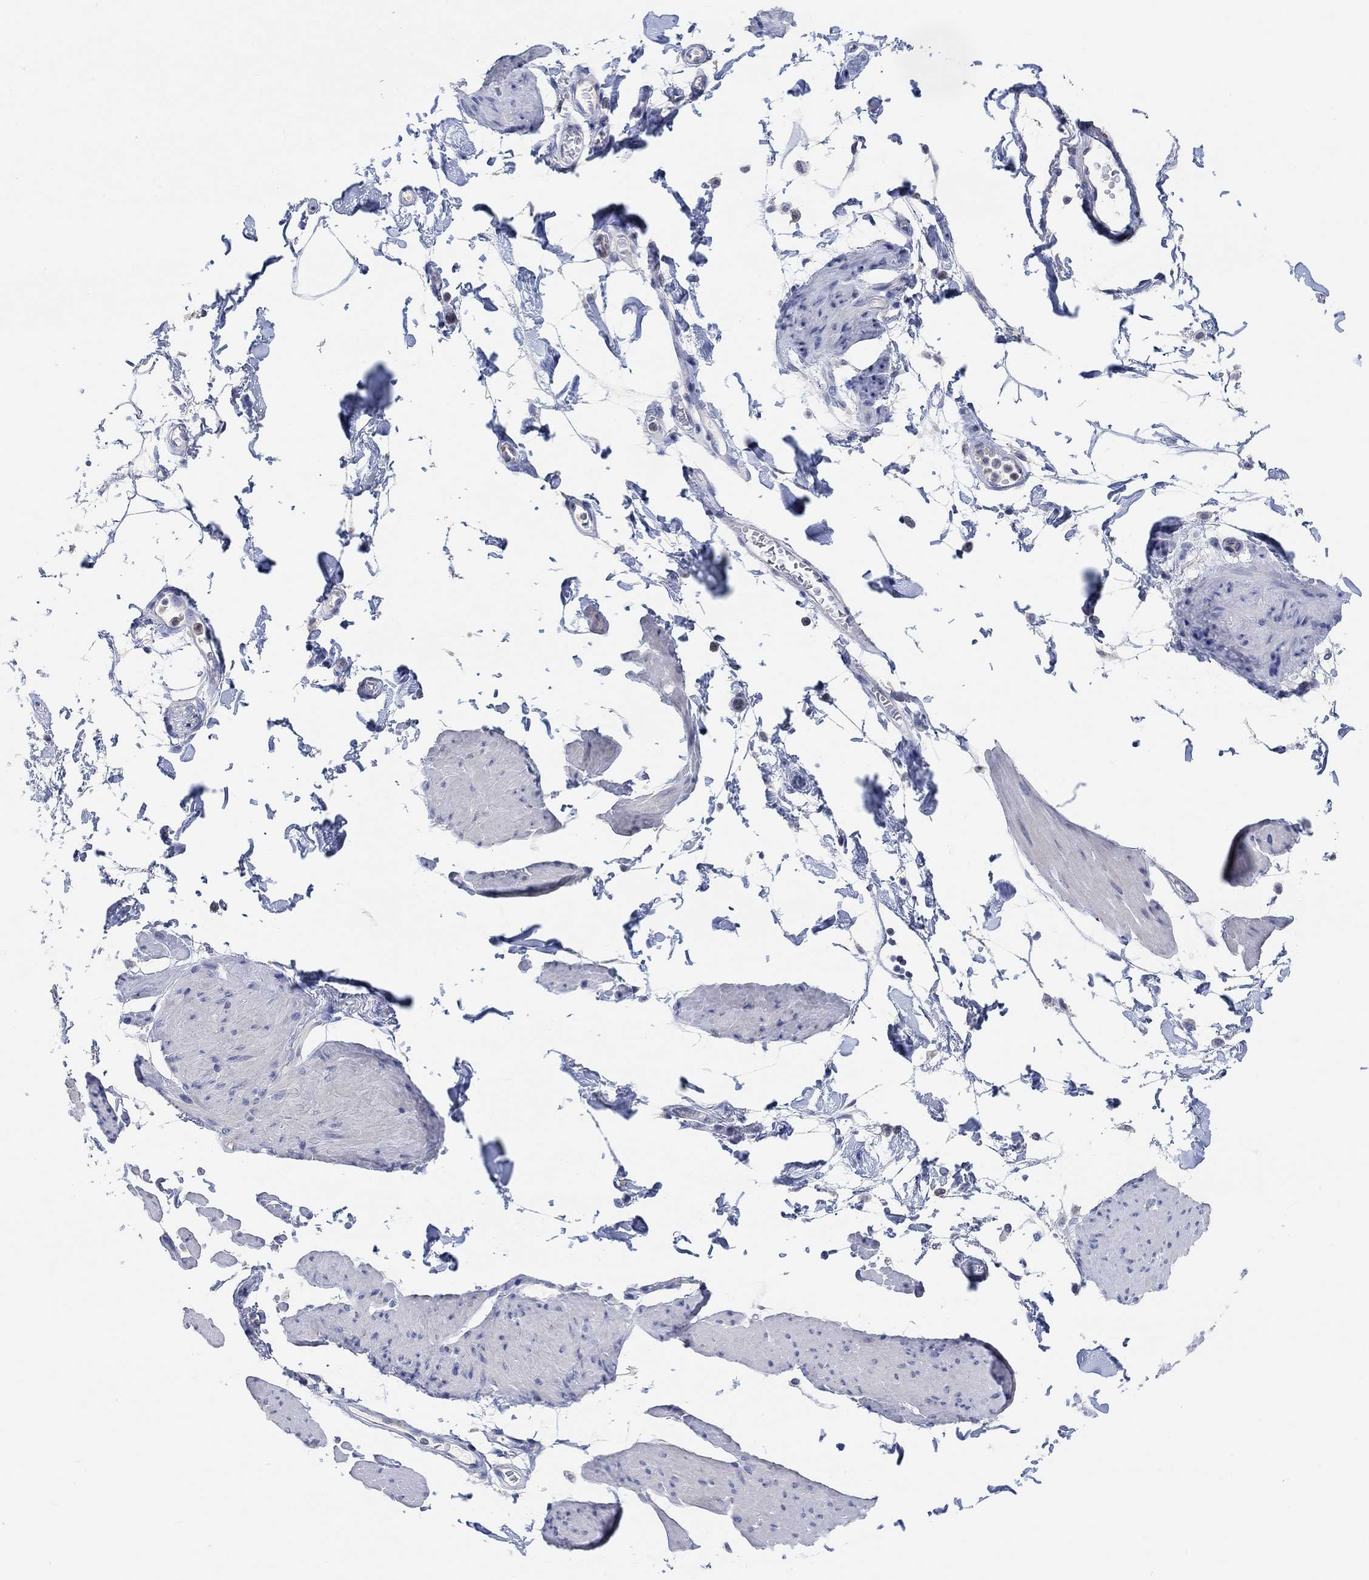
{"staining": {"intensity": "negative", "quantity": "none", "location": "none"}, "tissue": "smooth muscle", "cell_type": "Smooth muscle cells", "image_type": "normal", "snomed": [{"axis": "morphology", "description": "Normal tissue, NOS"}, {"axis": "topography", "description": "Adipose tissue"}, {"axis": "topography", "description": "Smooth muscle"}, {"axis": "topography", "description": "Peripheral nerve tissue"}], "caption": "The micrograph demonstrates no significant positivity in smooth muscle cells of smooth muscle.", "gene": "NLRP14", "patient": {"sex": "male", "age": 83}}